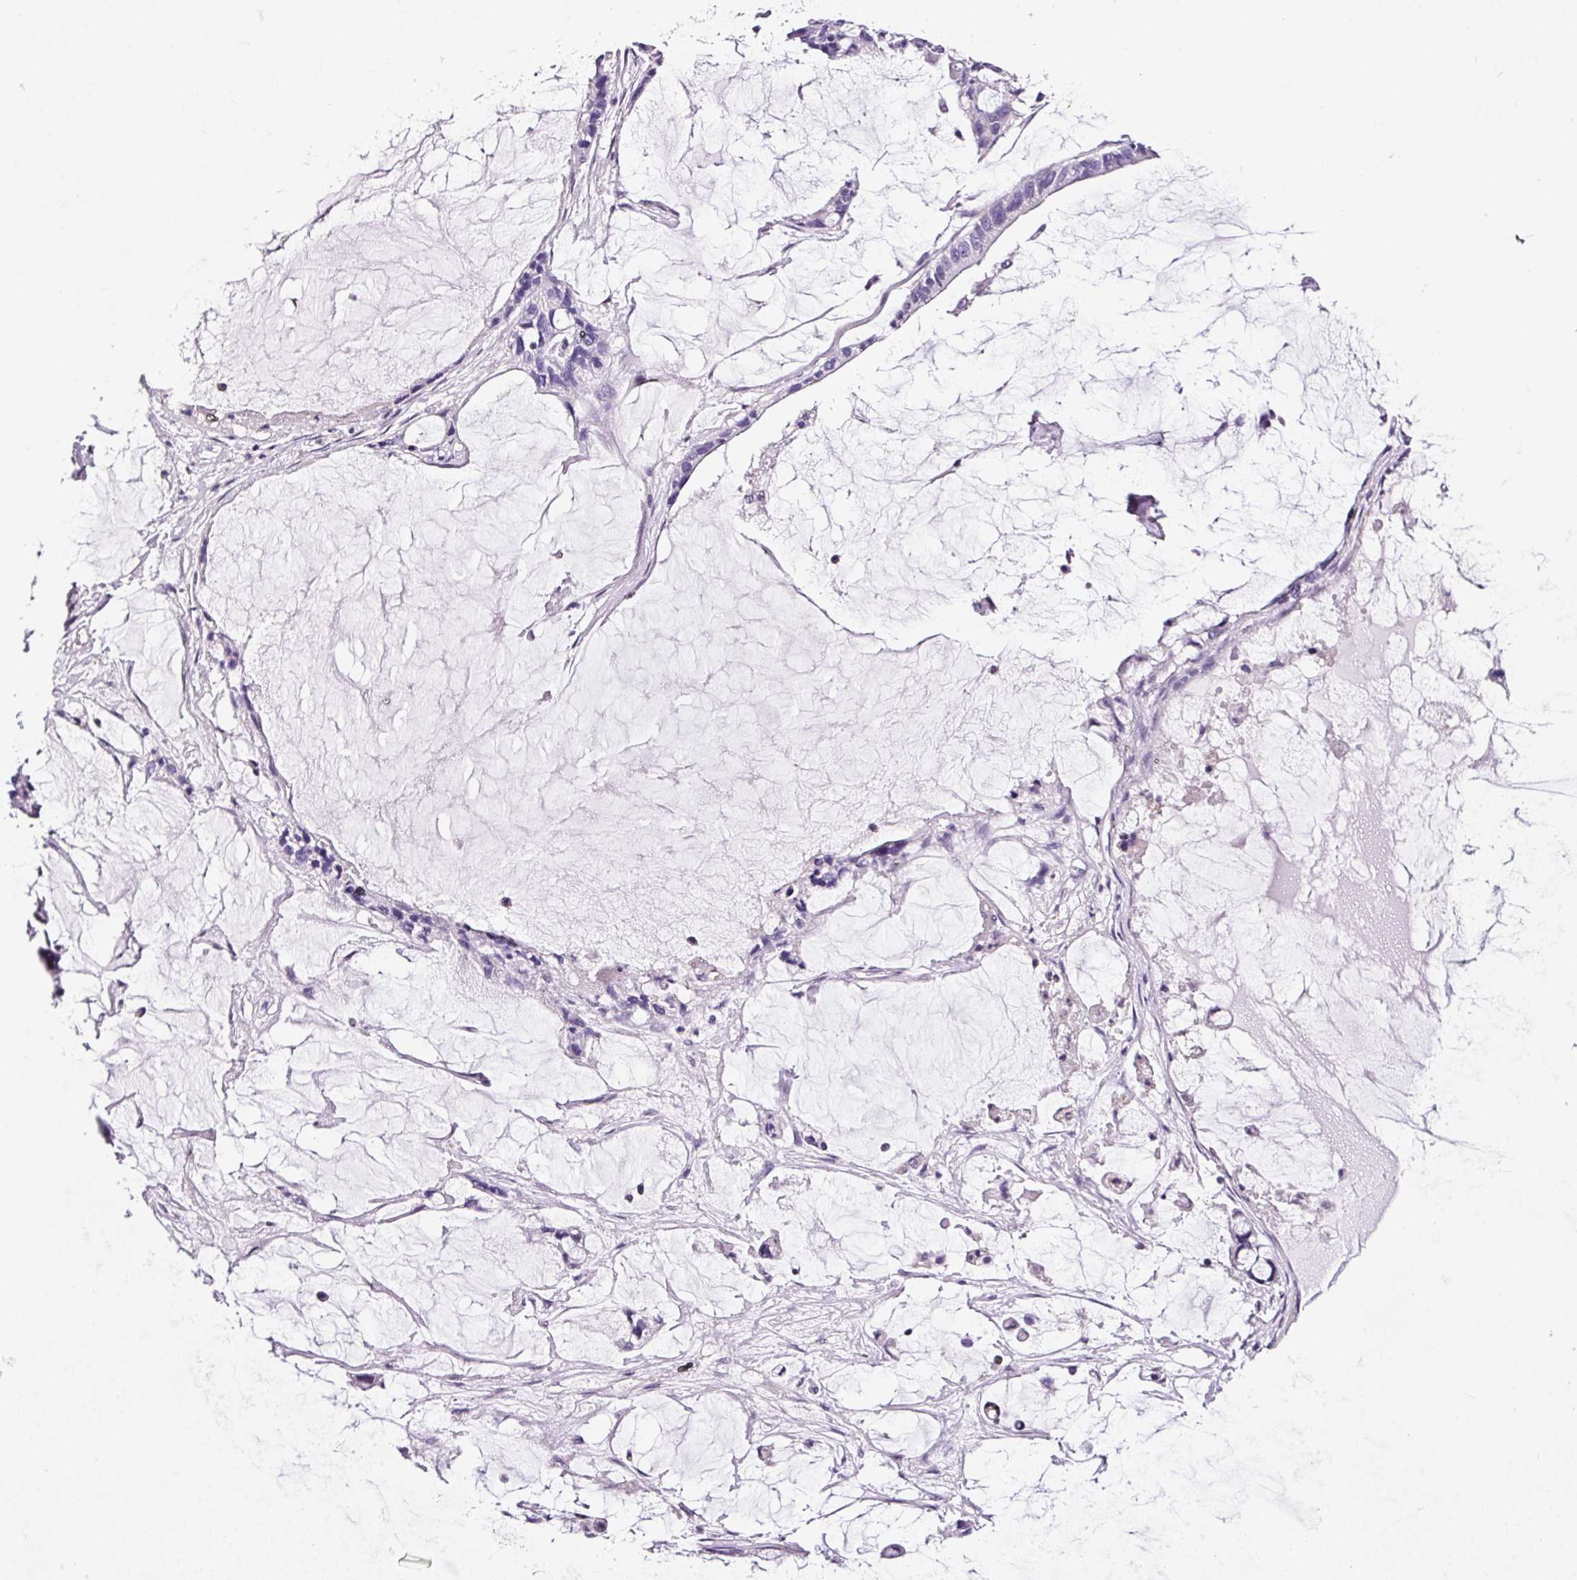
{"staining": {"intensity": "negative", "quantity": "none", "location": "none"}, "tissue": "ovarian cancer", "cell_type": "Tumor cells", "image_type": "cancer", "snomed": [{"axis": "morphology", "description": "Cystadenocarcinoma, mucinous, NOS"}, {"axis": "topography", "description": "Ovary"}], "caption": "DAB immunohistochemical staining of human ovarian cancer (mucinous cystadenocarcinoma) demonstrates no significant positivity in tumor cells.", "gene": "TAFA3", "patient": {"sex": "female", "age": 63}}